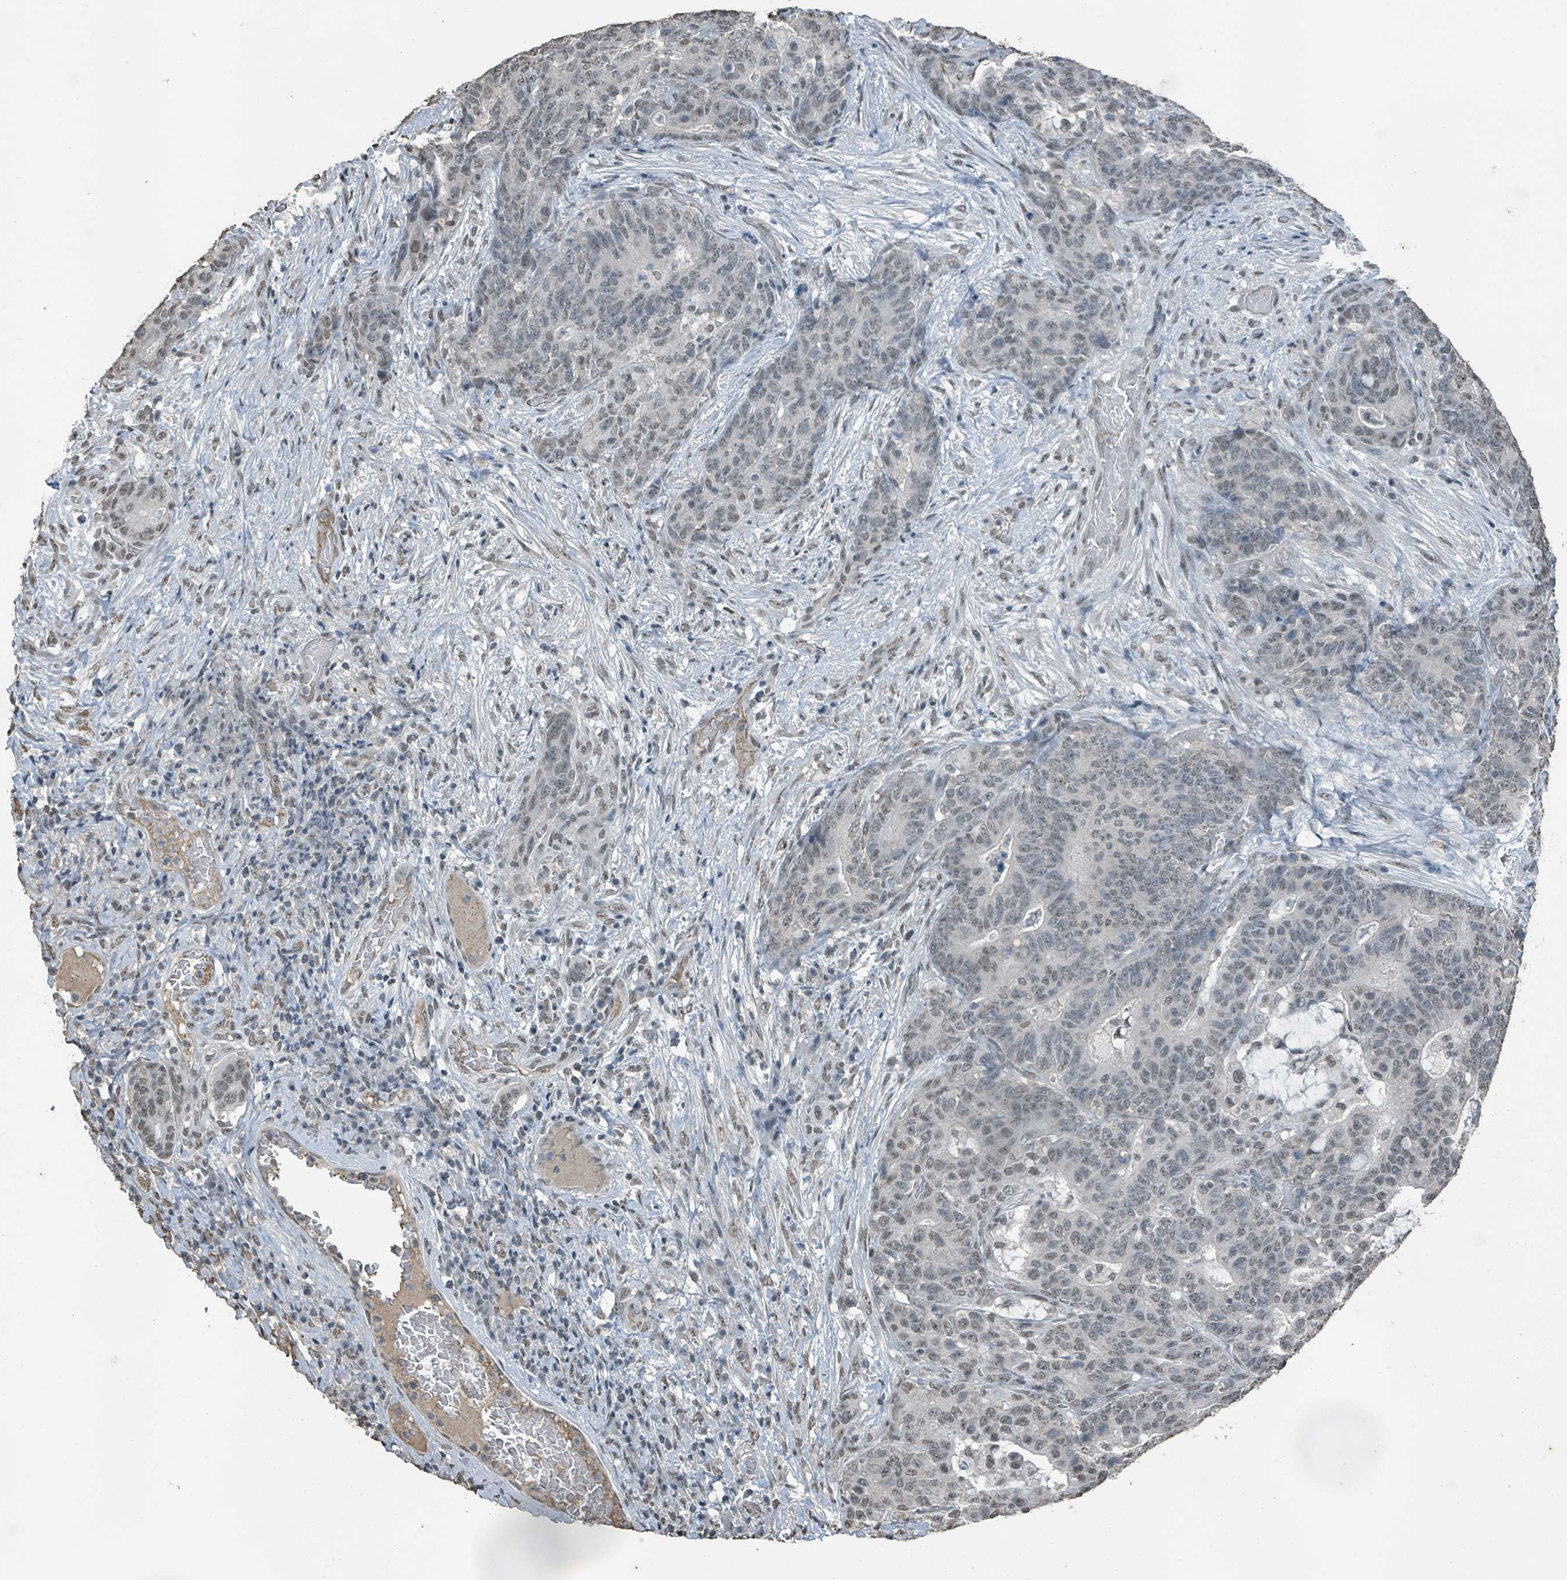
{"staining": {"intensity": "weak", "quantity": "<25%", "location": "nuclear"}, "tissue": "stomach cancer", "cell_type": "Tumor cells", "image_type": "cancer", "snomed": [{"axis": "morphology", "description": "Normal tissue, NOS"}, {"axis": "morphology", "description": "Adenocarcinoma, NOS"}, {"axis": "topography", "description": "Stomach"}], "caption": "An image of stomach adenocarcinoma stained for a protein displays no brown staining in tumor cells.", "gene": "PHIP", "patient": {"sex": "female", "age": 64}}